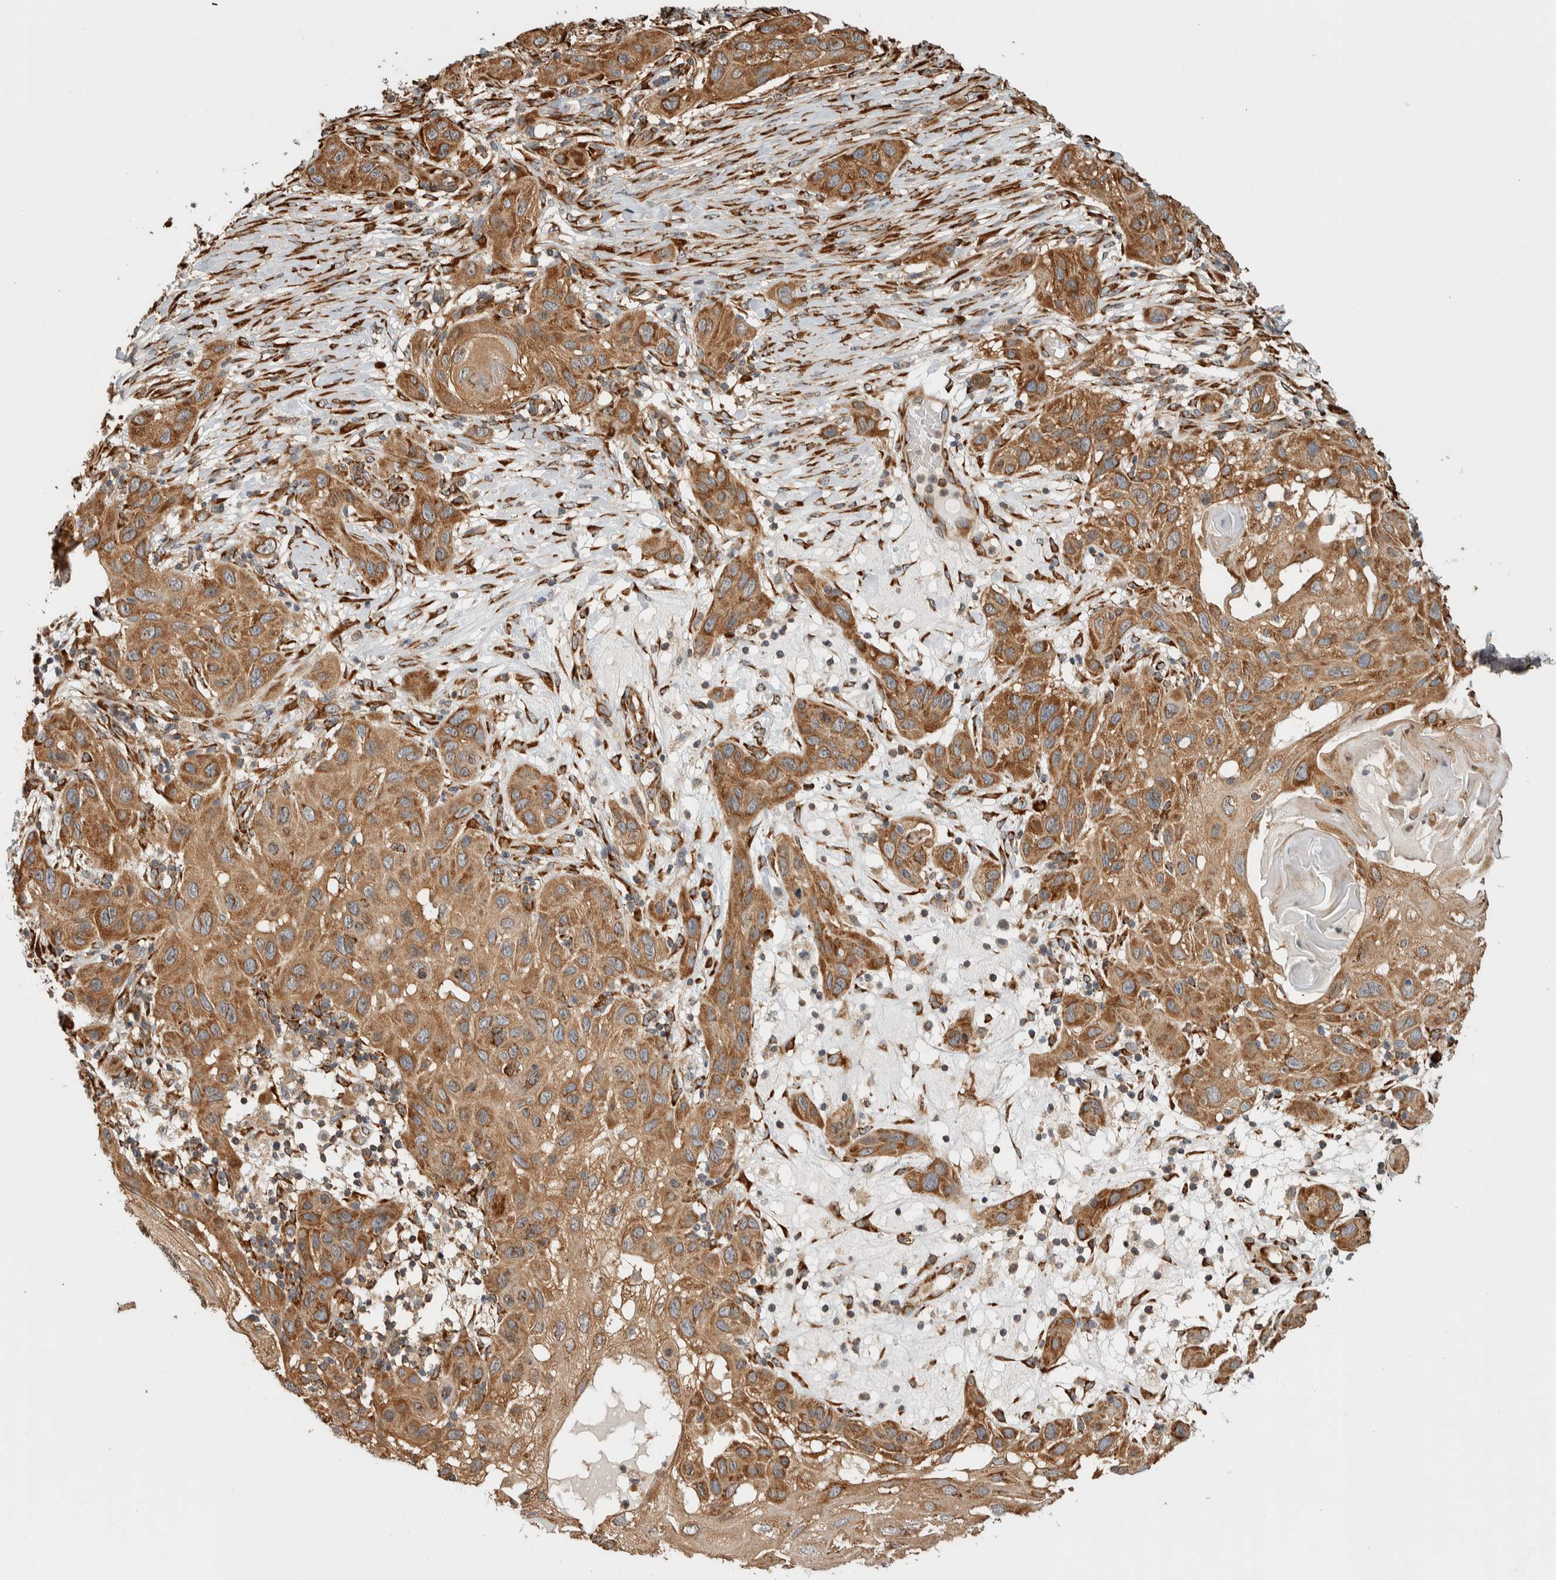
{"staining": {"intensity": "strong", "quantity": ">75%", "location": "cytoplasmic/membranous"}, "tissue": "skin cancer", "cell_type": "Tumor cells", "image_type": "cancer", "snomed": [{"axis": "morphology", "description": "Squamous cell carcinoma, NOS"}, {"axis": "topography", "description": "Skin"}], "caption": "Brown immunohistochemical staining in human skin cancer demonstrates strong cytoplasmic/membranous staining in approximately >75% of tumor cells.", "gene": "EIF3H", "patient": {"sex": "female", "age": 96}}